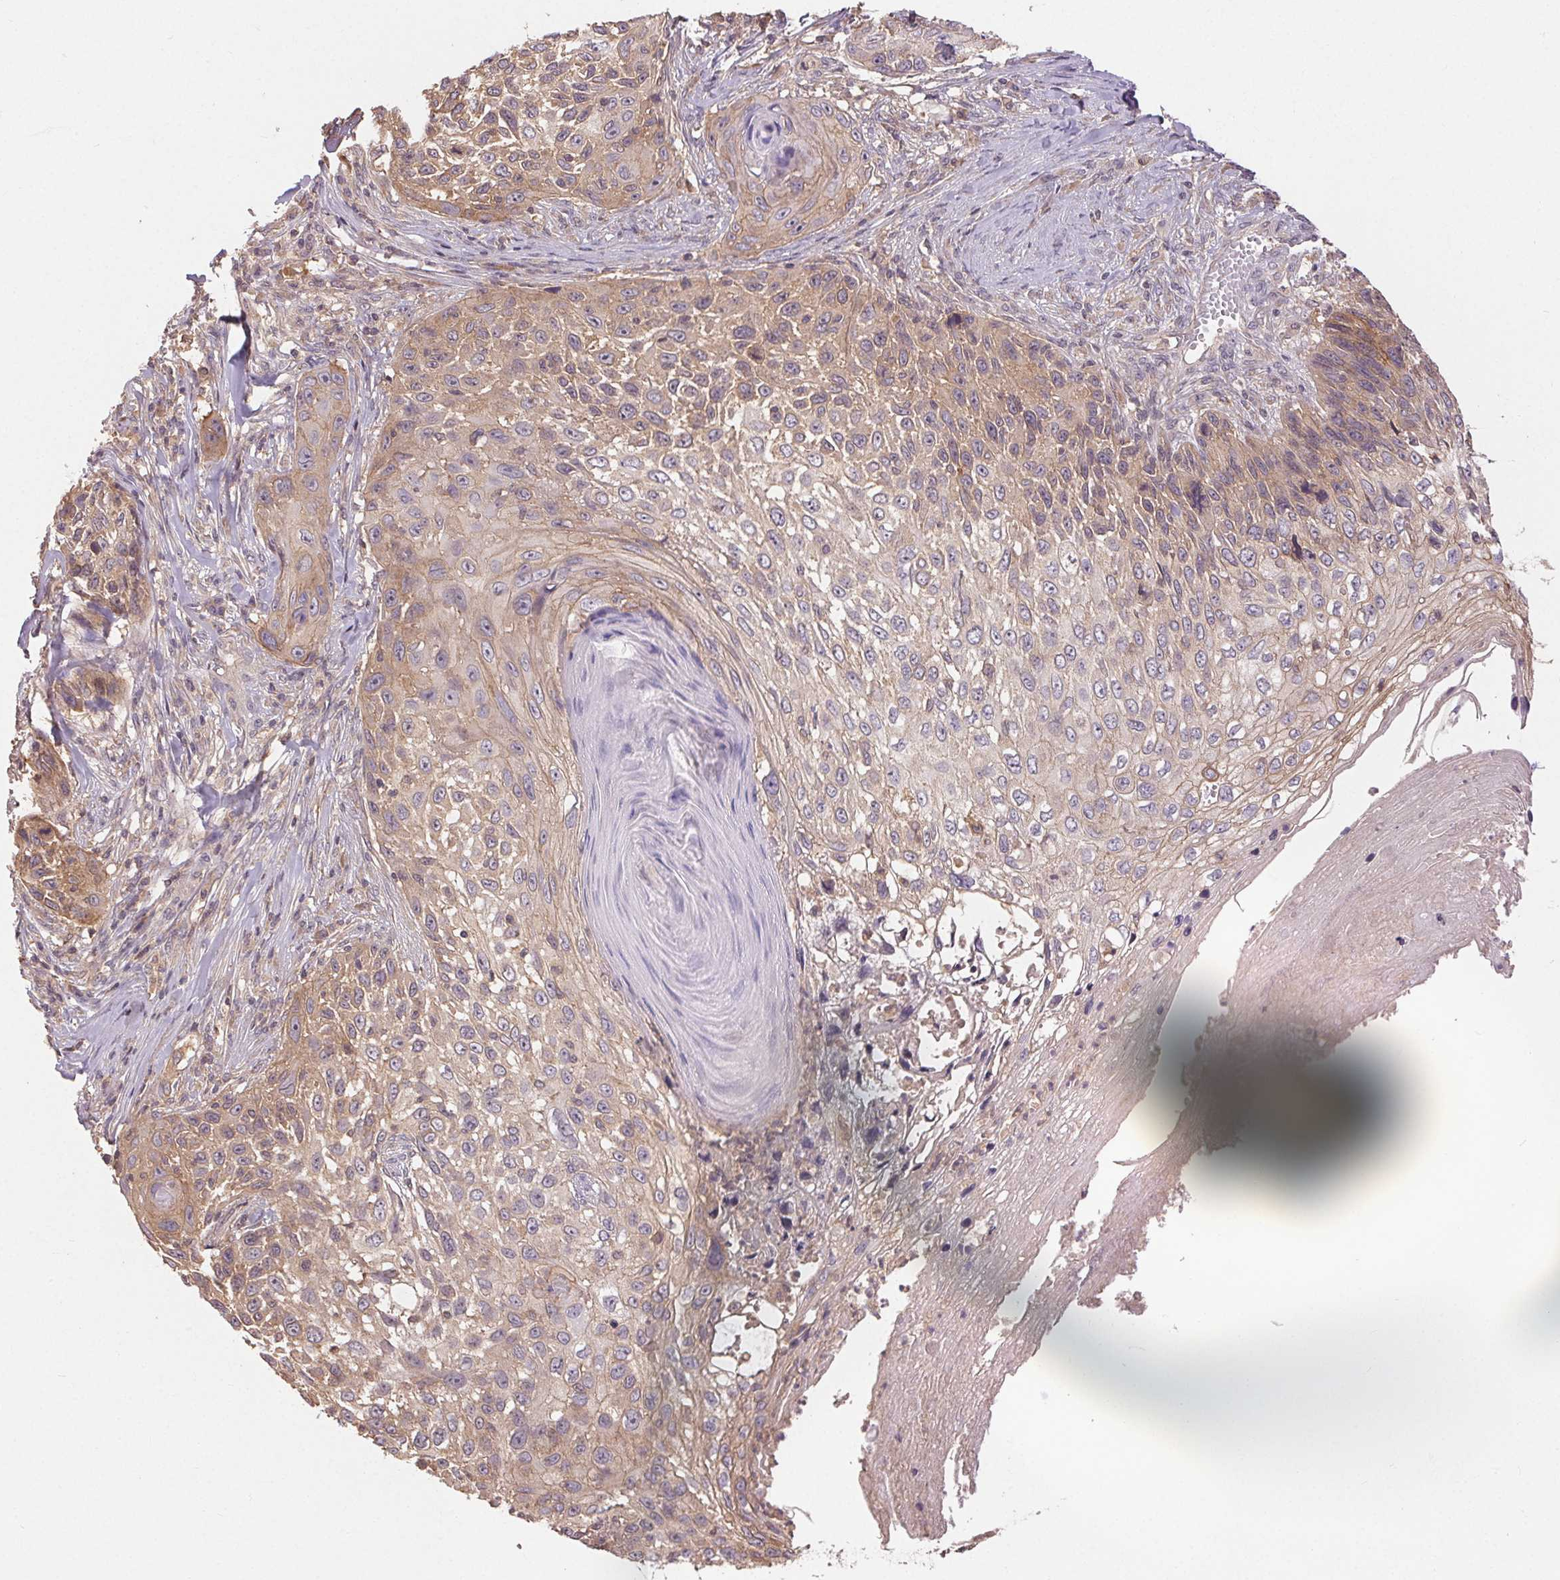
{"staining": {"intensity": "weak", "quantity": "25%-75%", "location": "cytoplasmic/membranous"}, "tissue": "skin cancer", "cell_type": "Tumor cells", "image_type": "cancer", "snomed": [{"axis": "morphology", "description": "Squamous cell carcinoma, NOS"}, {"axis": "topography", "description": "Skin"}], "caption": "Brown immunohistochemical staining in human skin cancer (squamous cell carcinoma) displays weak cytoplasmic/membranous expression in about 25%-75% of tumor cells.", "gene": "MAPKAPK2", "patient": {"sex": "male", "age": 92}}